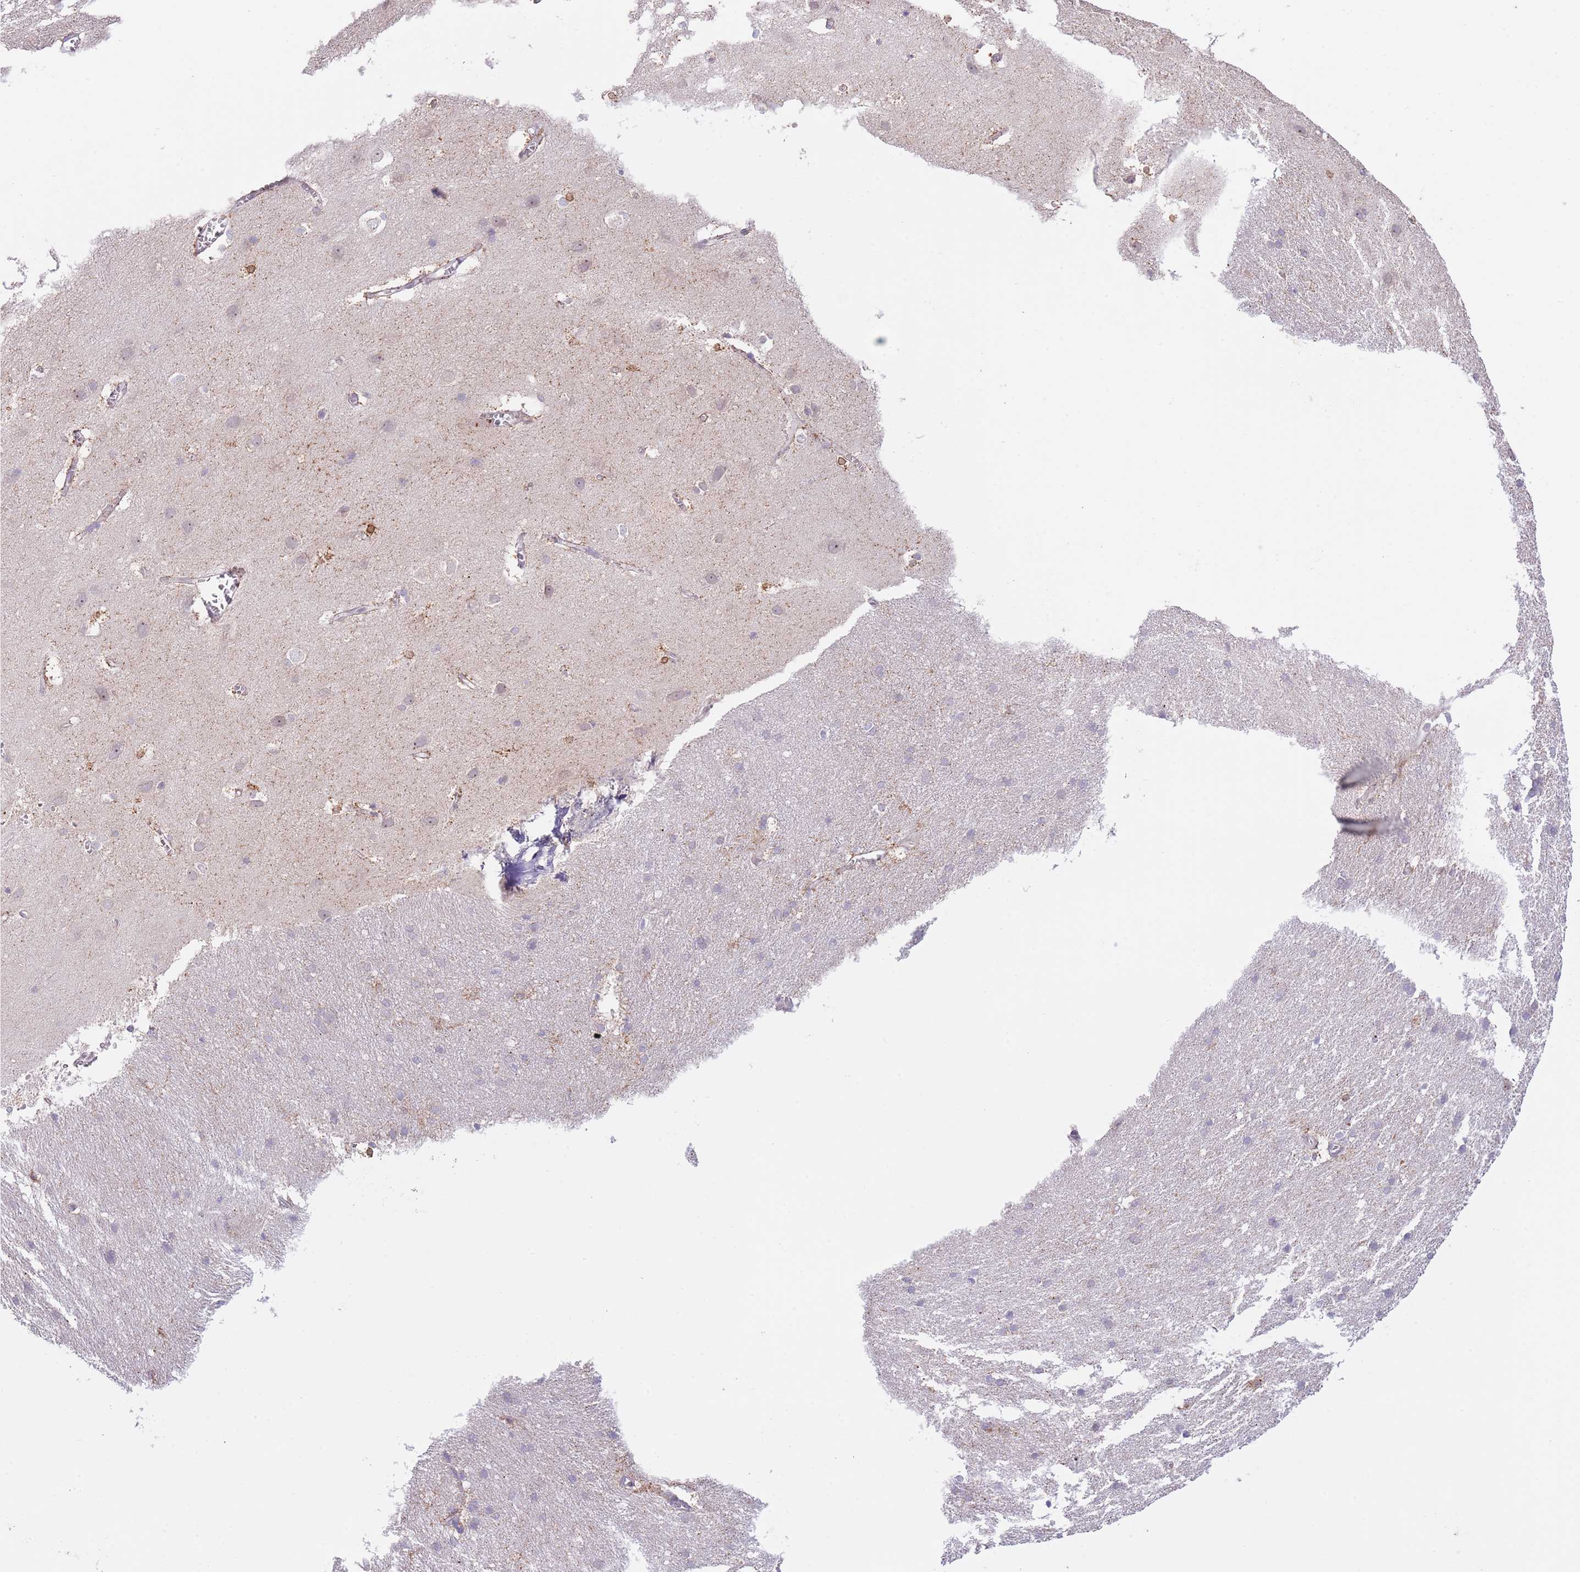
{"staining": {"intensity": "negative", "quantity": "none", "location": "none"}, "tissue": "cerebral cortex", "cell_type": "Endothelial cells", "image_type": "normal", "snomed": [{"axis": "morphology", "description": "Normal tissue, NOS"}, {"axis": "topography", "description": "Cerebral cortex"}], "caption": "An immunohistochemistry photomicrograph of benign cerebral cortex is shown. There is no staining in endothelial cells of cerebral cortex. The staining is performed using DAB (3,3'-diaminobenzidine) brown chromogen with nuclei counter-stained in using hematoxylin.", "gene": "AP1S2", "patient": {"sex": "male", "age": 54}}